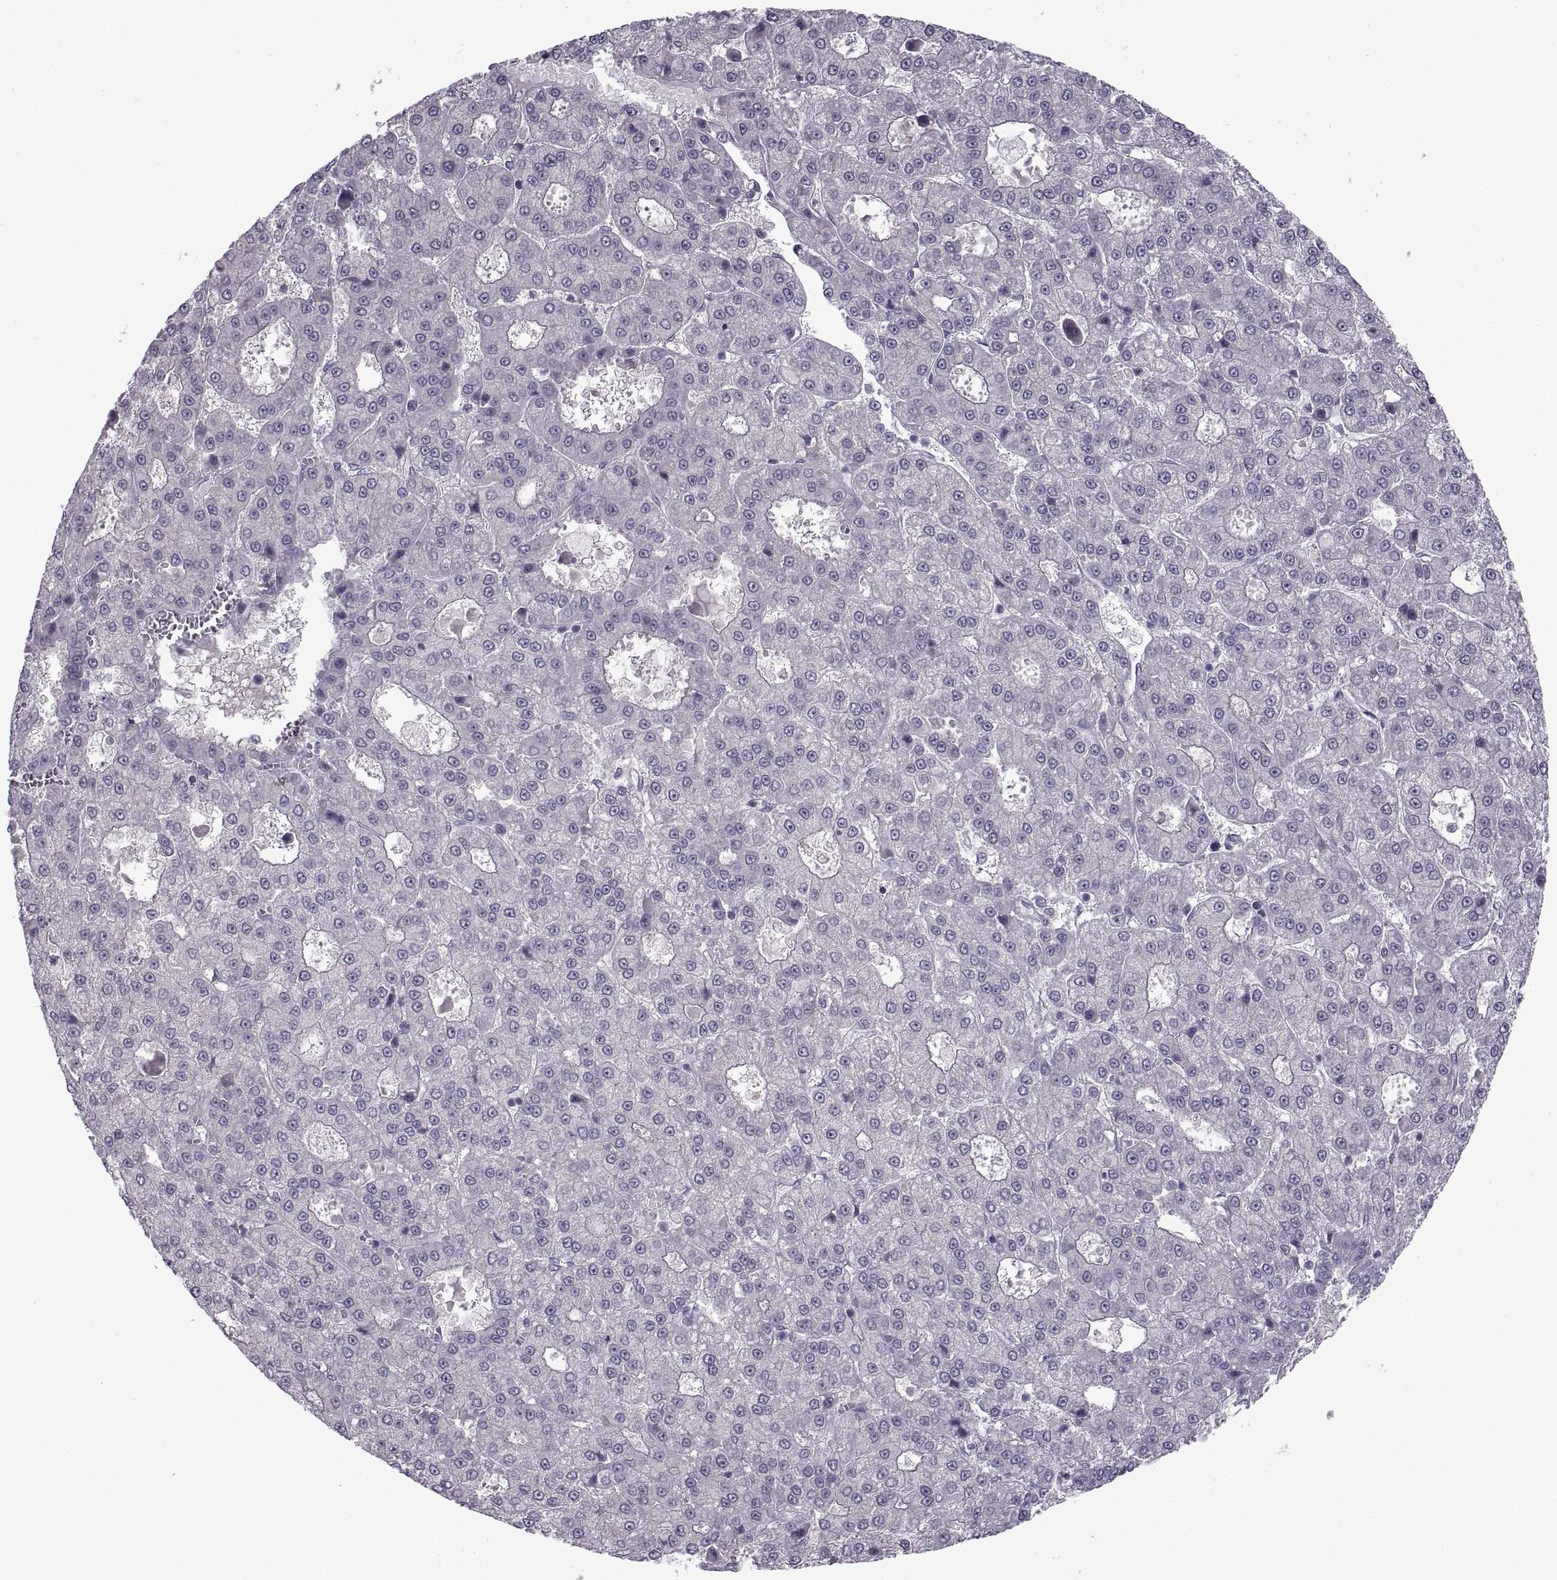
{"staining": {"intensity": "negative", "quantity": "none", "location": "none"}, "tissue": "liver cancer", "cell_type": "Tumor cells", "image_type": "cancer", "snomed": [{"axis": "morphology", "description": "Carcinoma, Hepatocellular, NOS"}, {"axis": "topography", "description": "Liver"}], "caption": "Immunohistochemical staining of human liver cancer exhibits no significant expression in tumor cells.", "gene": "BSPH1", "patient": {"sex": "male", "age": 70}}